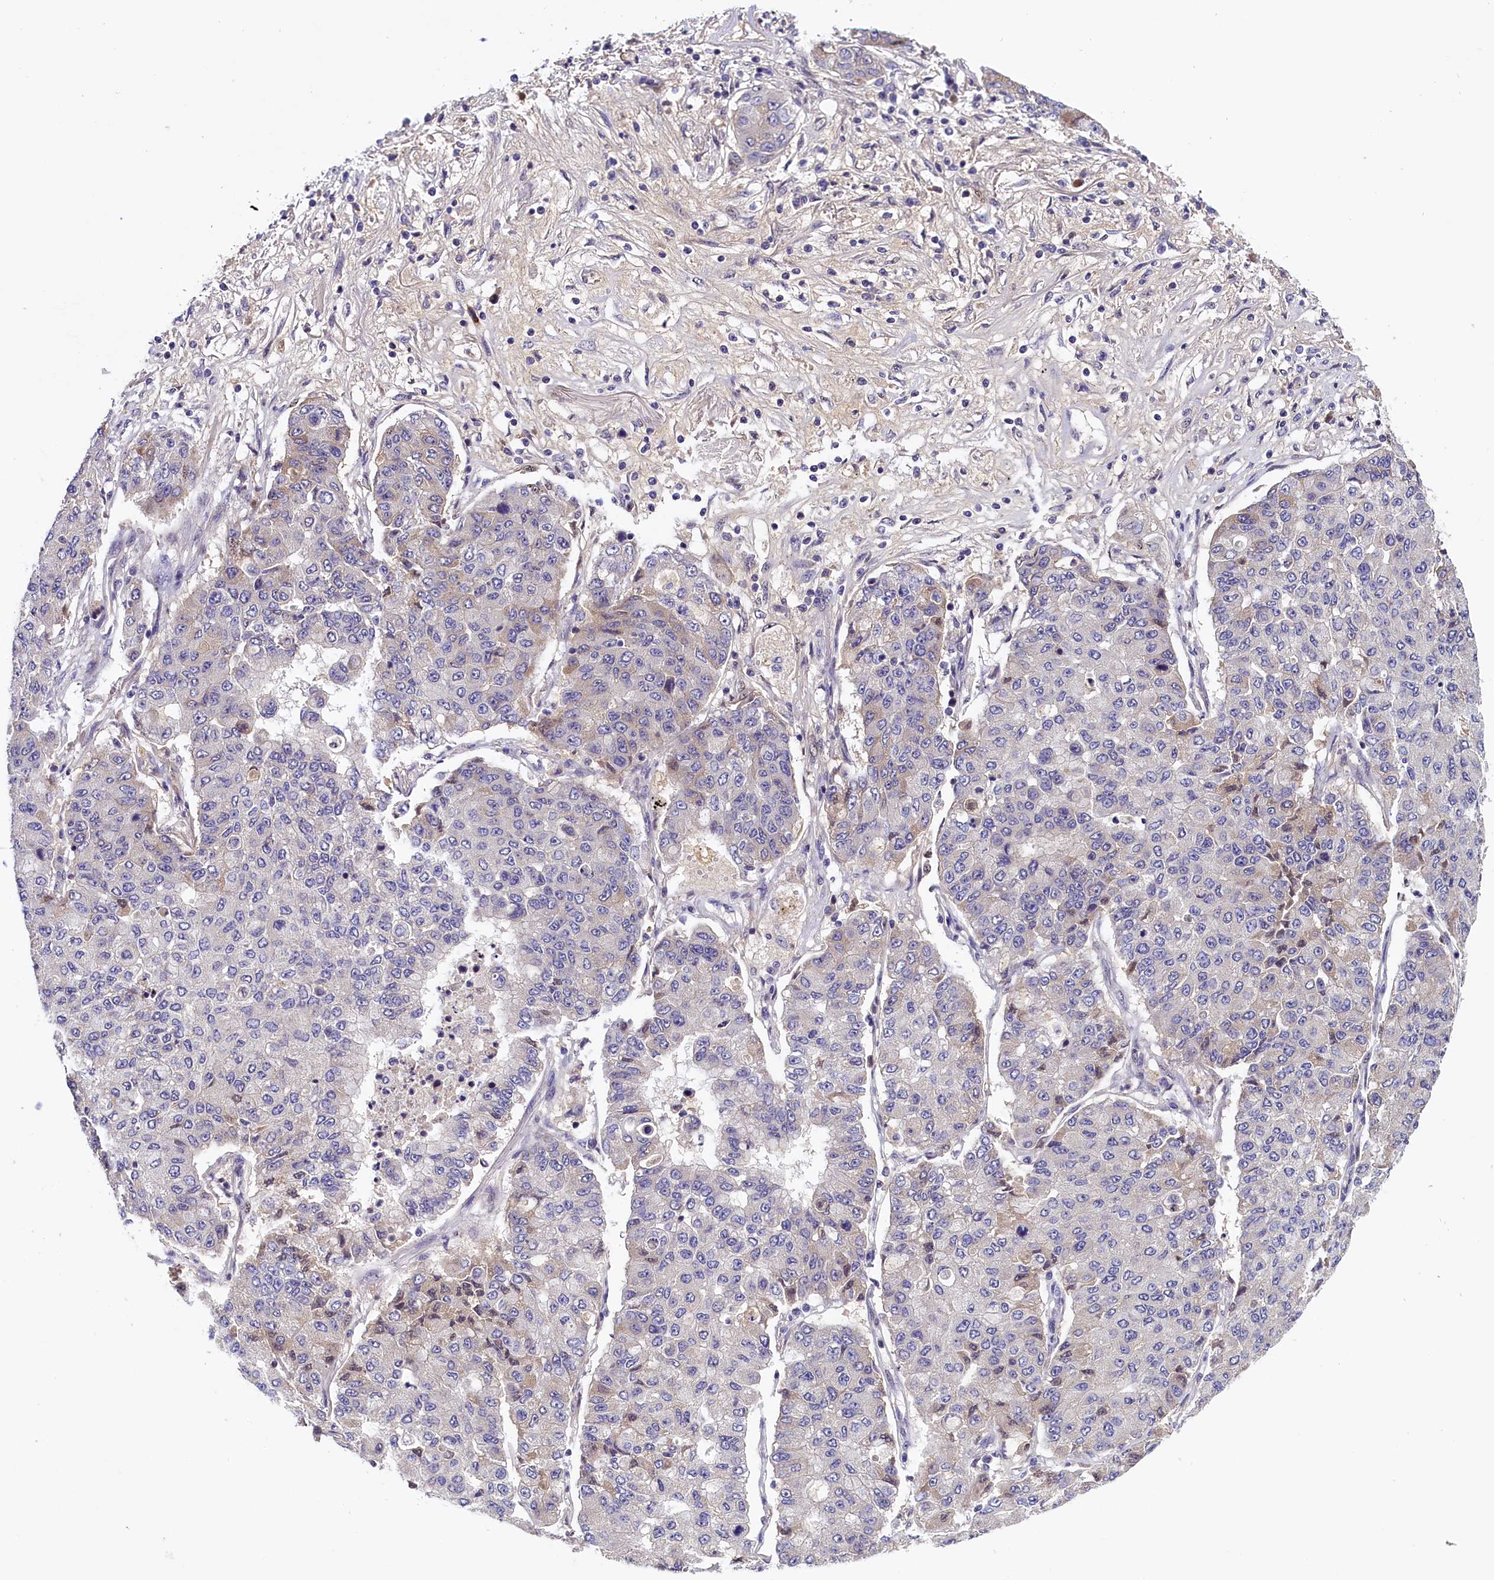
{"staining": {"intensity": "negative", "quantity": "none", "location": "none"}, "tissue": "lung cancer", "cell_type": "Tumor cells", "image_type": "cancer", "snomed": [{"axis": "morphology", "description": "Squamous cell carcinoma, NOS"}, {"axis": "topography", "description": "Lung"}], "caption": "The histopathology image demonstrates no staining of tumor cells in lung cancer (squamous cell carcinoma).", "gene": "ENKD1", "patient": {"sex": "male", "age": 74}}